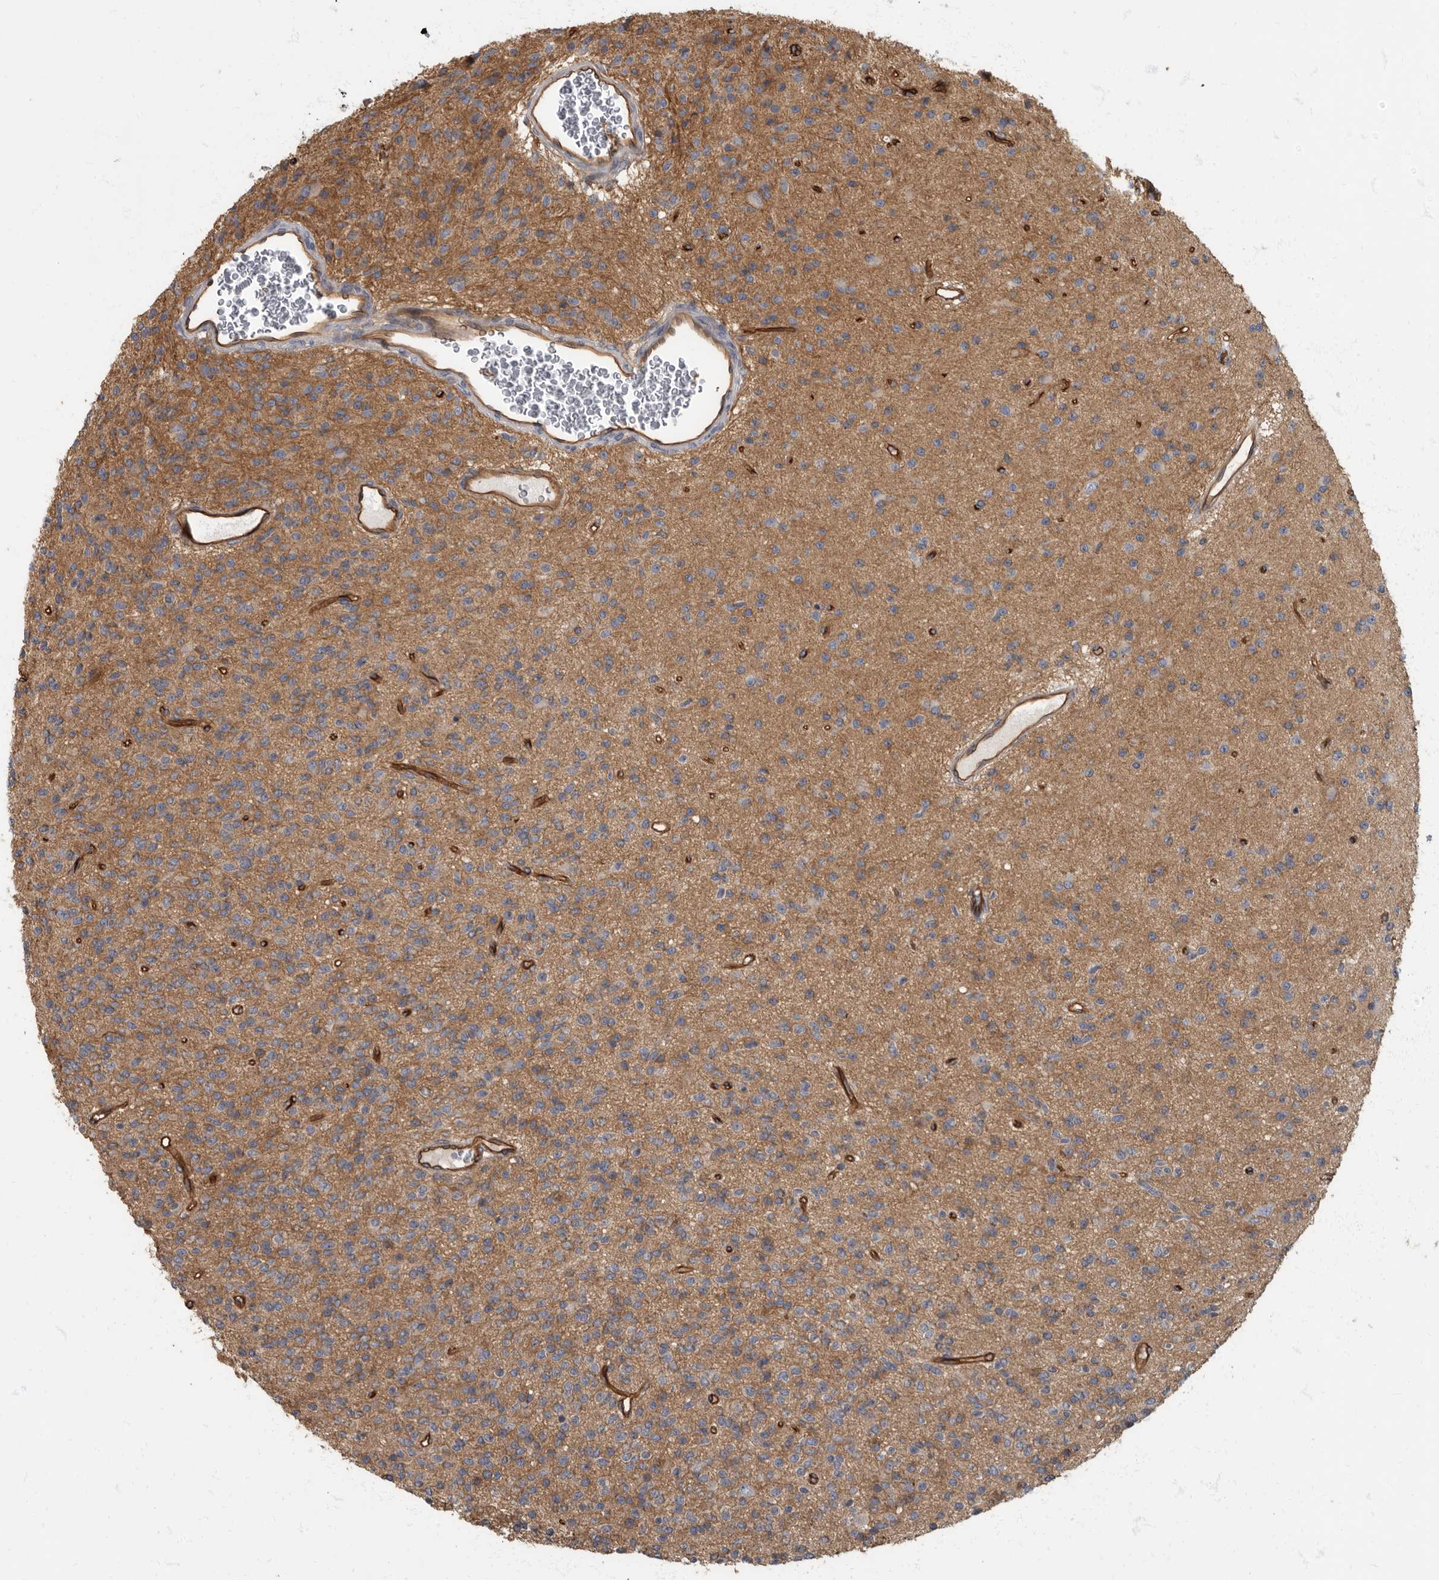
{"staining": {"intensity": "weak", "quantity": ">75%", "location": "cytoplasmic/membranous"}, "tissue": "glioma", "cell_type": "Tumor cells", "image_type": "cancer", "snomed": [{"axis": "morphology", "description": "Glioma, malignant, High grade"}, {"axis": "topography", "description": "Brain"}], "caption": "The histopathology image displays immunohistochemical staining of glioma. There is weak cytoplasmic/membranous expression is seen in approximately >75% of tumor cells.", "gene": "PDK1", "patient": {"sex": "male", "age": 34}}